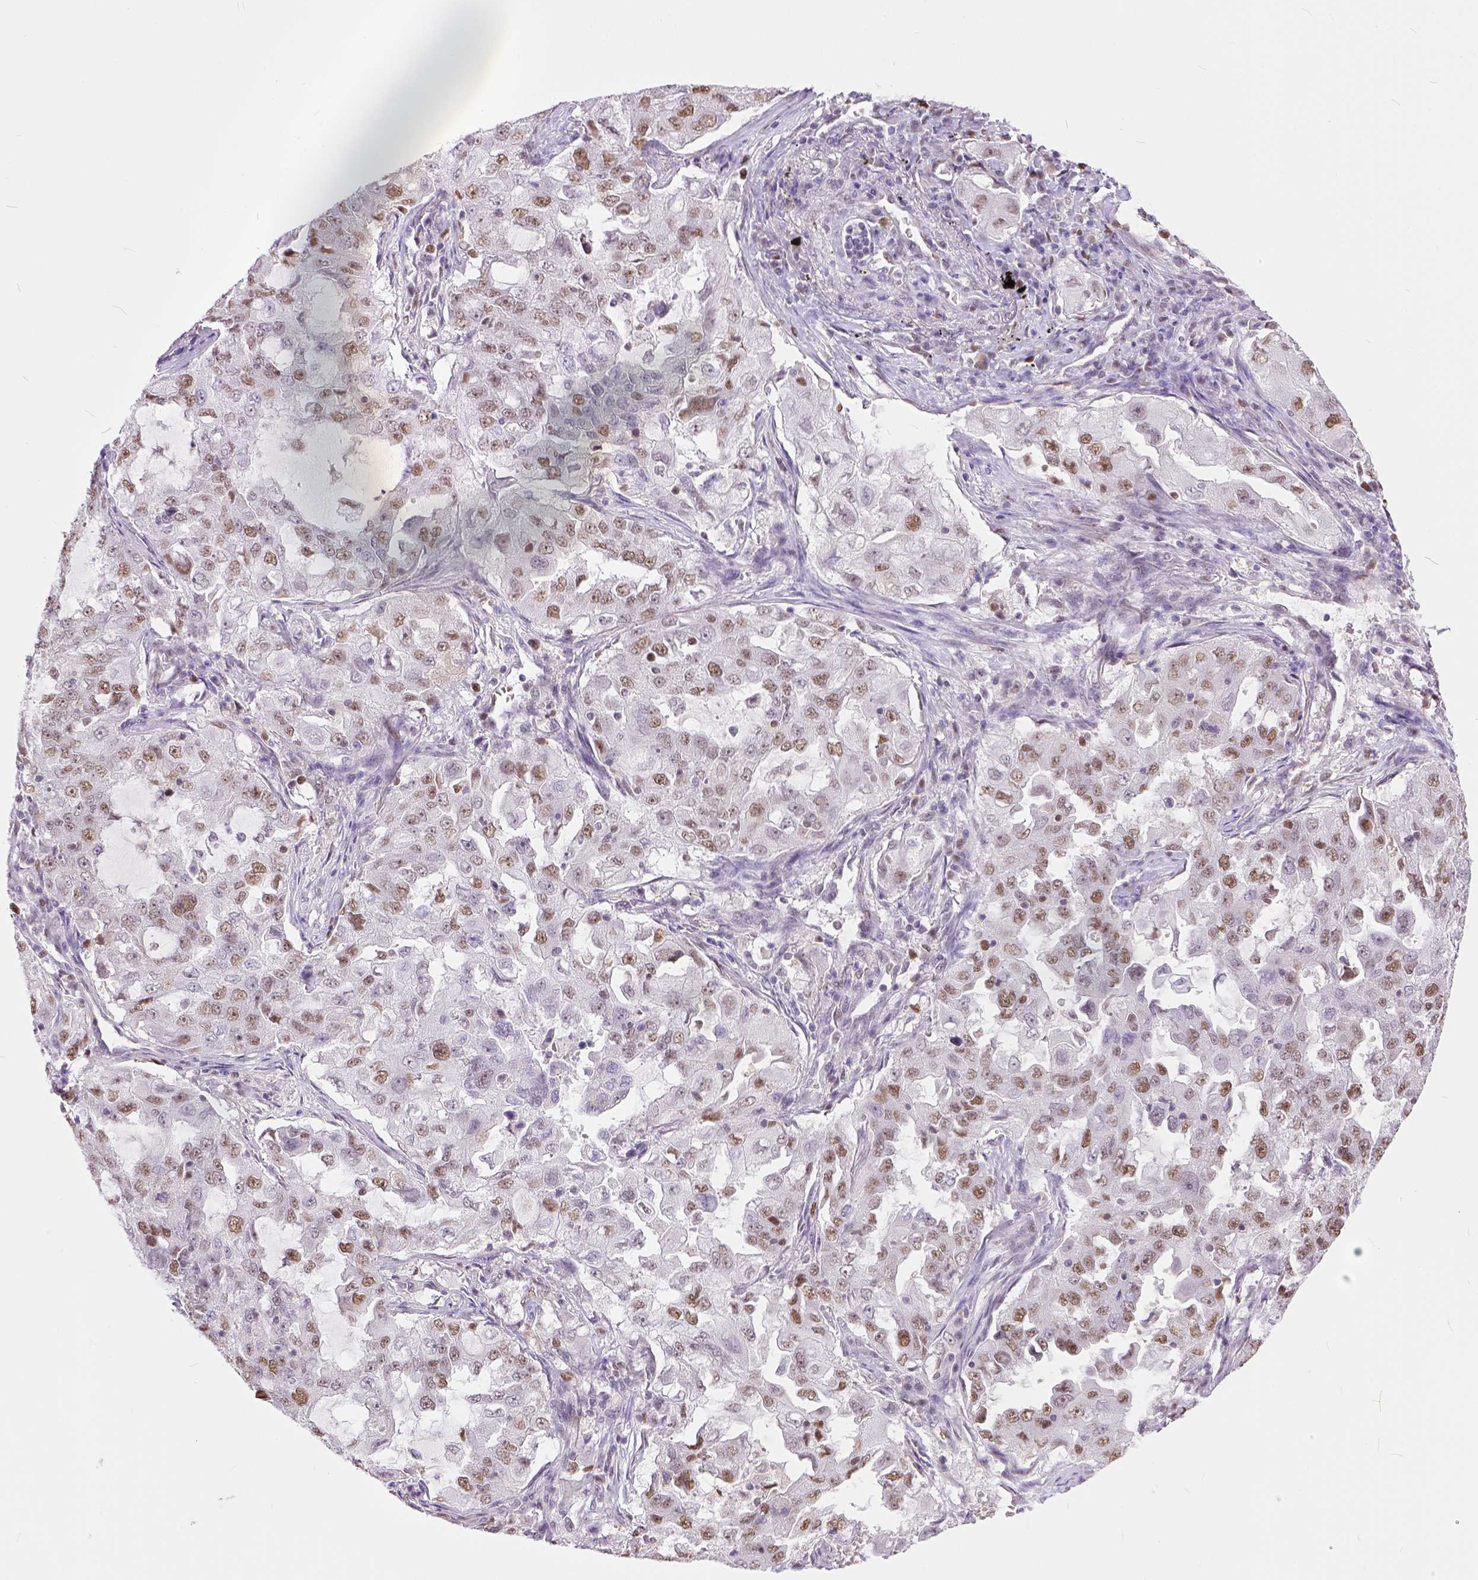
{"staining": {"intensity": "weak", "quantity": ">75%", "location": "nuclear"}, "tissue": "lung cancer", "cell_type": "Tumor cells", "image_type": "cancer", "snomed": [{"axis": "morphology", "description": "Adenocarcinoma, NOS"}, {"axis": "topography", "description": "Lung"}], "caption": "Immunohistochemistry (IHC) staining of lung cancer (adenocarcinoma), which displays low levels of weak nuclear staining in about >75% of tumor cells indicating weak nuclear protein positivity. The staining was performed using DAB (brown) for protein detection and nuclei were counterstained in hematoxylin (blue).", "gene": "ERCC1", "patient": {"sex": "female", "age": 61}}